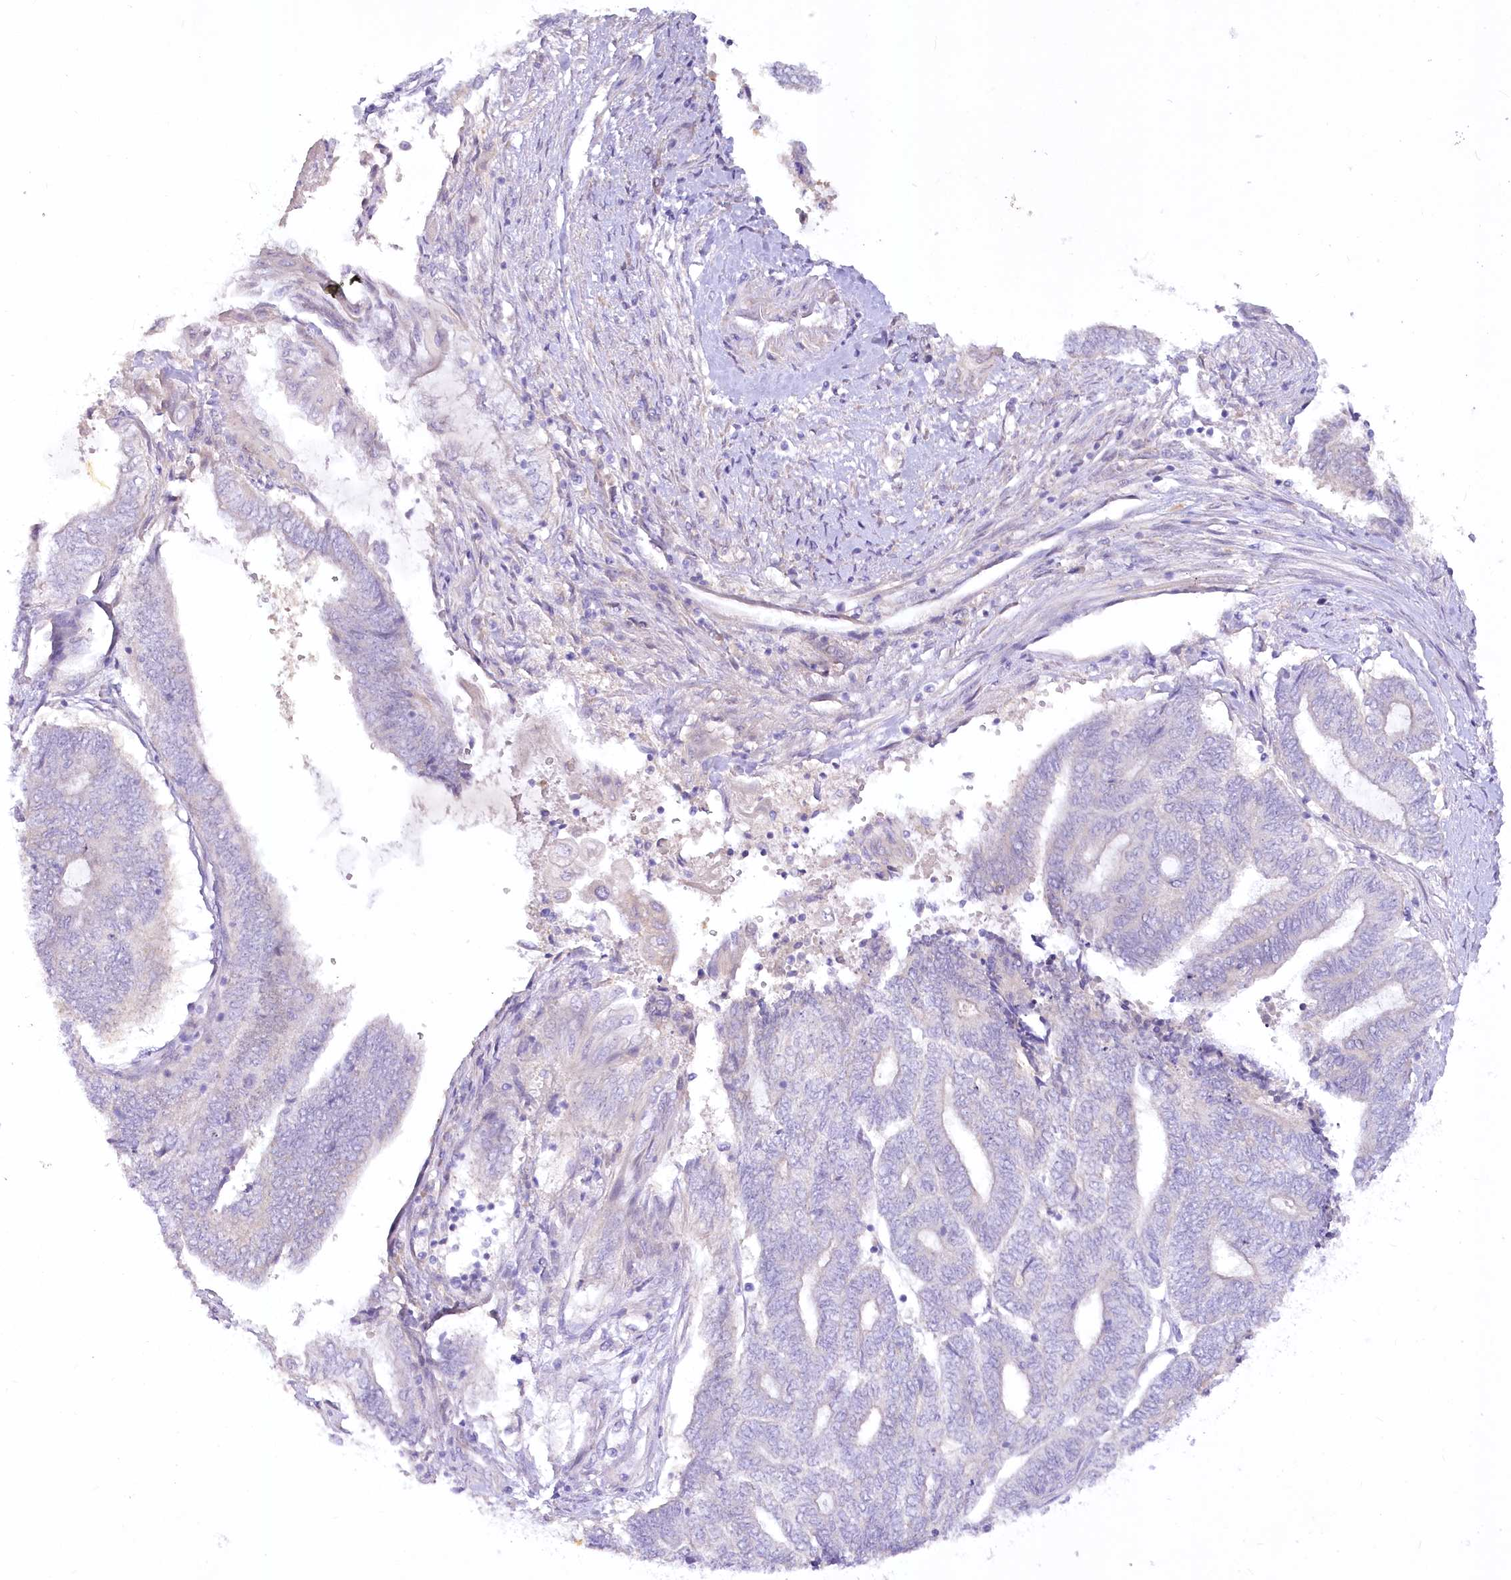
{"staining": {"intensity": "weak", "quantity": "<25%", "location": "cytoplasmic/membranous"}, "tissue": "endometrial cancer", "cell_type": "Tumor cells", "image_type": "cancer", "snomed": [{"axis": "morphology", "description": "Adenocarcinoma, NOS"}, {"axis": "topography", "description": "Uterus"}, {"axis": "topography", "description": "Endometrium"}], "caption": "The histopathology image demonstrates no staining of tumor cells in endometrial adenocarcinoma.", "gene": "EFHC2", "patient": {"sex": "female", "age": 70}}